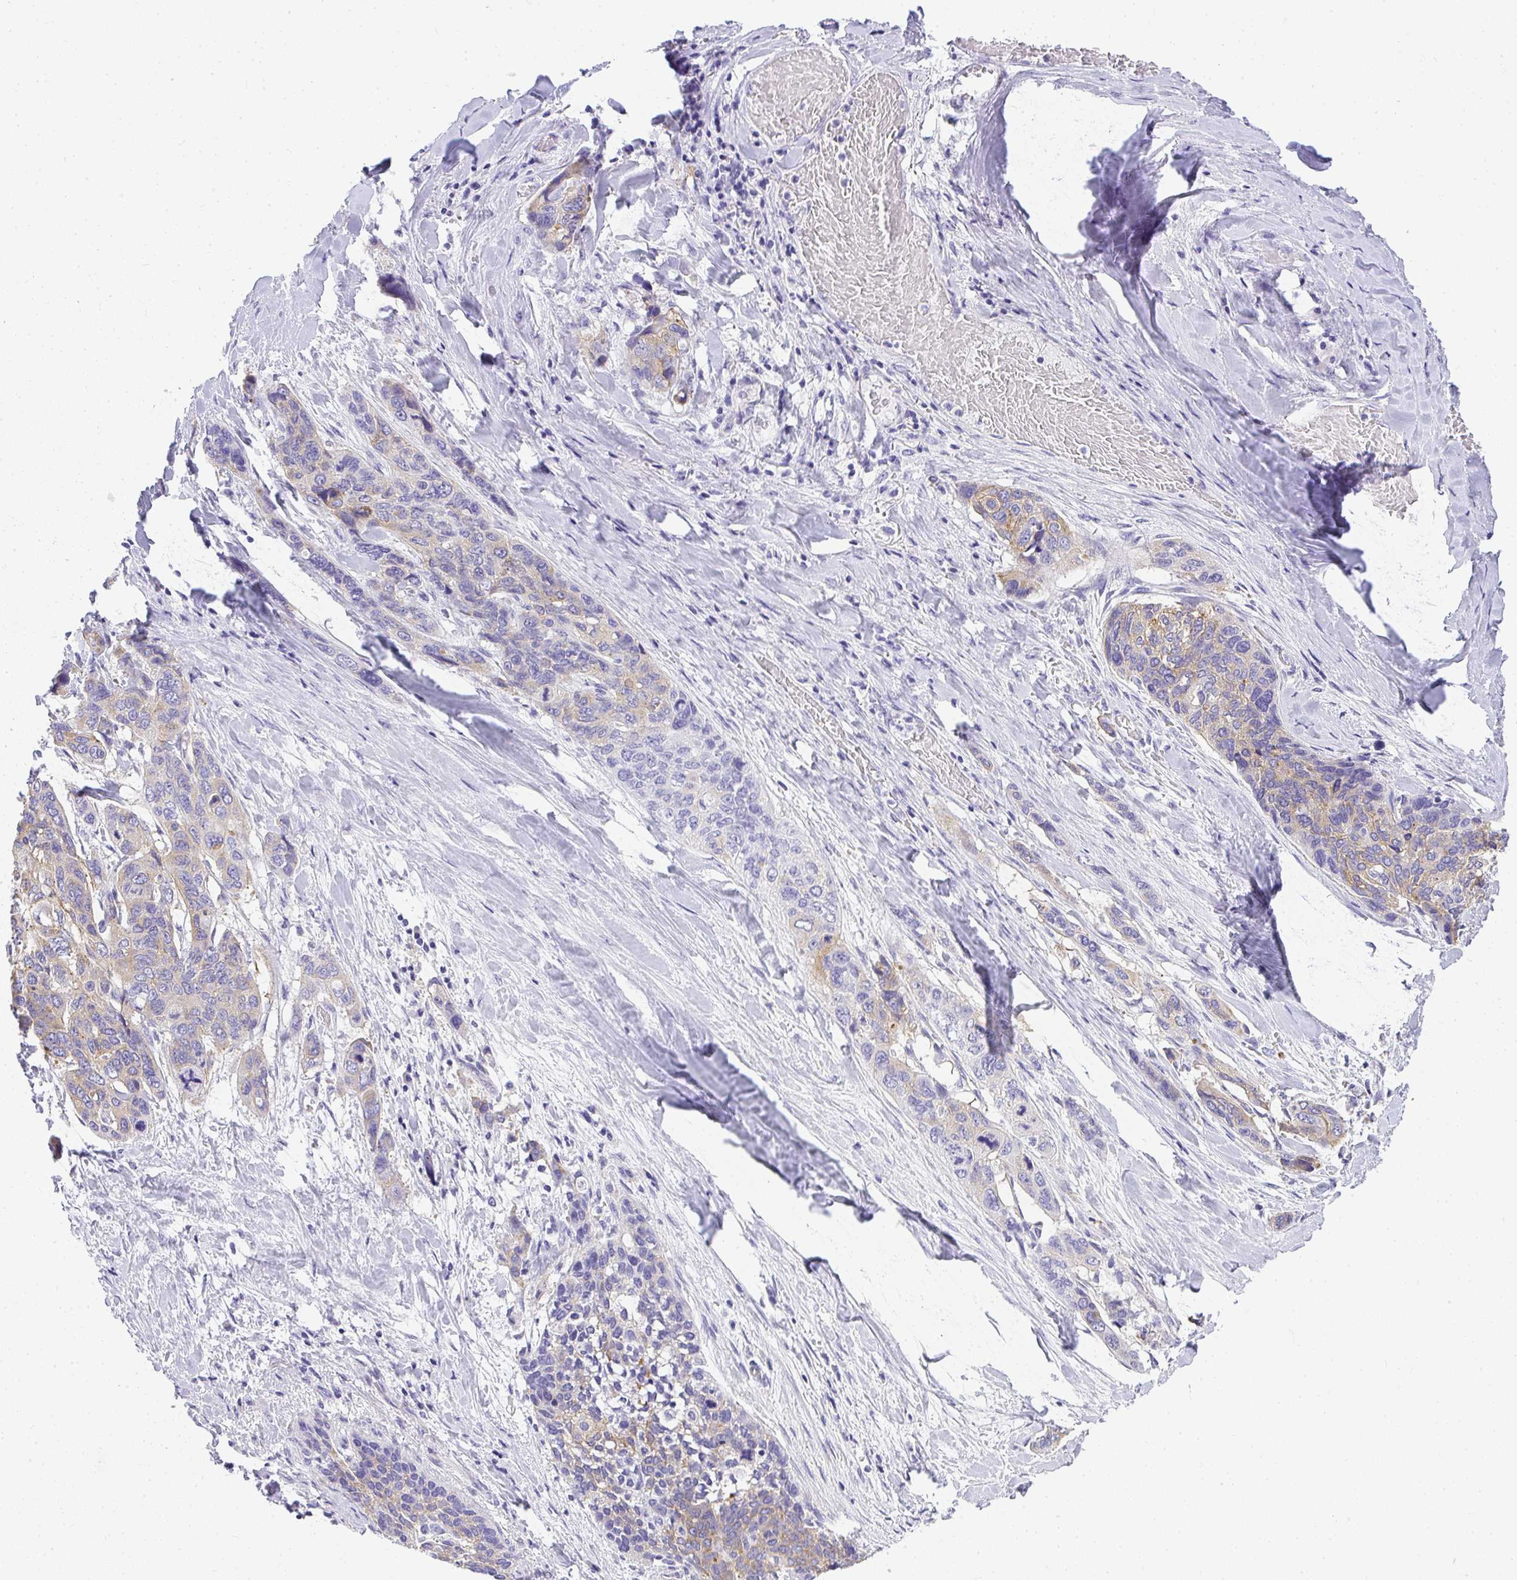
{"staining": {"intensity": "weak", "quantity": "25%-75%", "location": "cytoplasmic/membranous"}, "tissue": "lung cancer", "cell_type": "Tumor cells", "image_type": "cancer", "snomed": [{"axis": "morphology", "description": "Squamous cell carcinoma, NOS"}, {"axis": "morphology", "description": "Squamous cell carcinoma, metastatic, NOS"}, {"axis": "topography", "description": "Lymph node"}, {"axis": "topography", "description": "Lung"}], "caption": "Weak cytoplasmic/membranous positivity for a protein is seen in about 25%-75% of tumor cells of lung squamous cell carcinoma using immunohistochemistry (IHC).", "gene": "PLPPR3", "patient": {"sex": "male", "age": 41}}